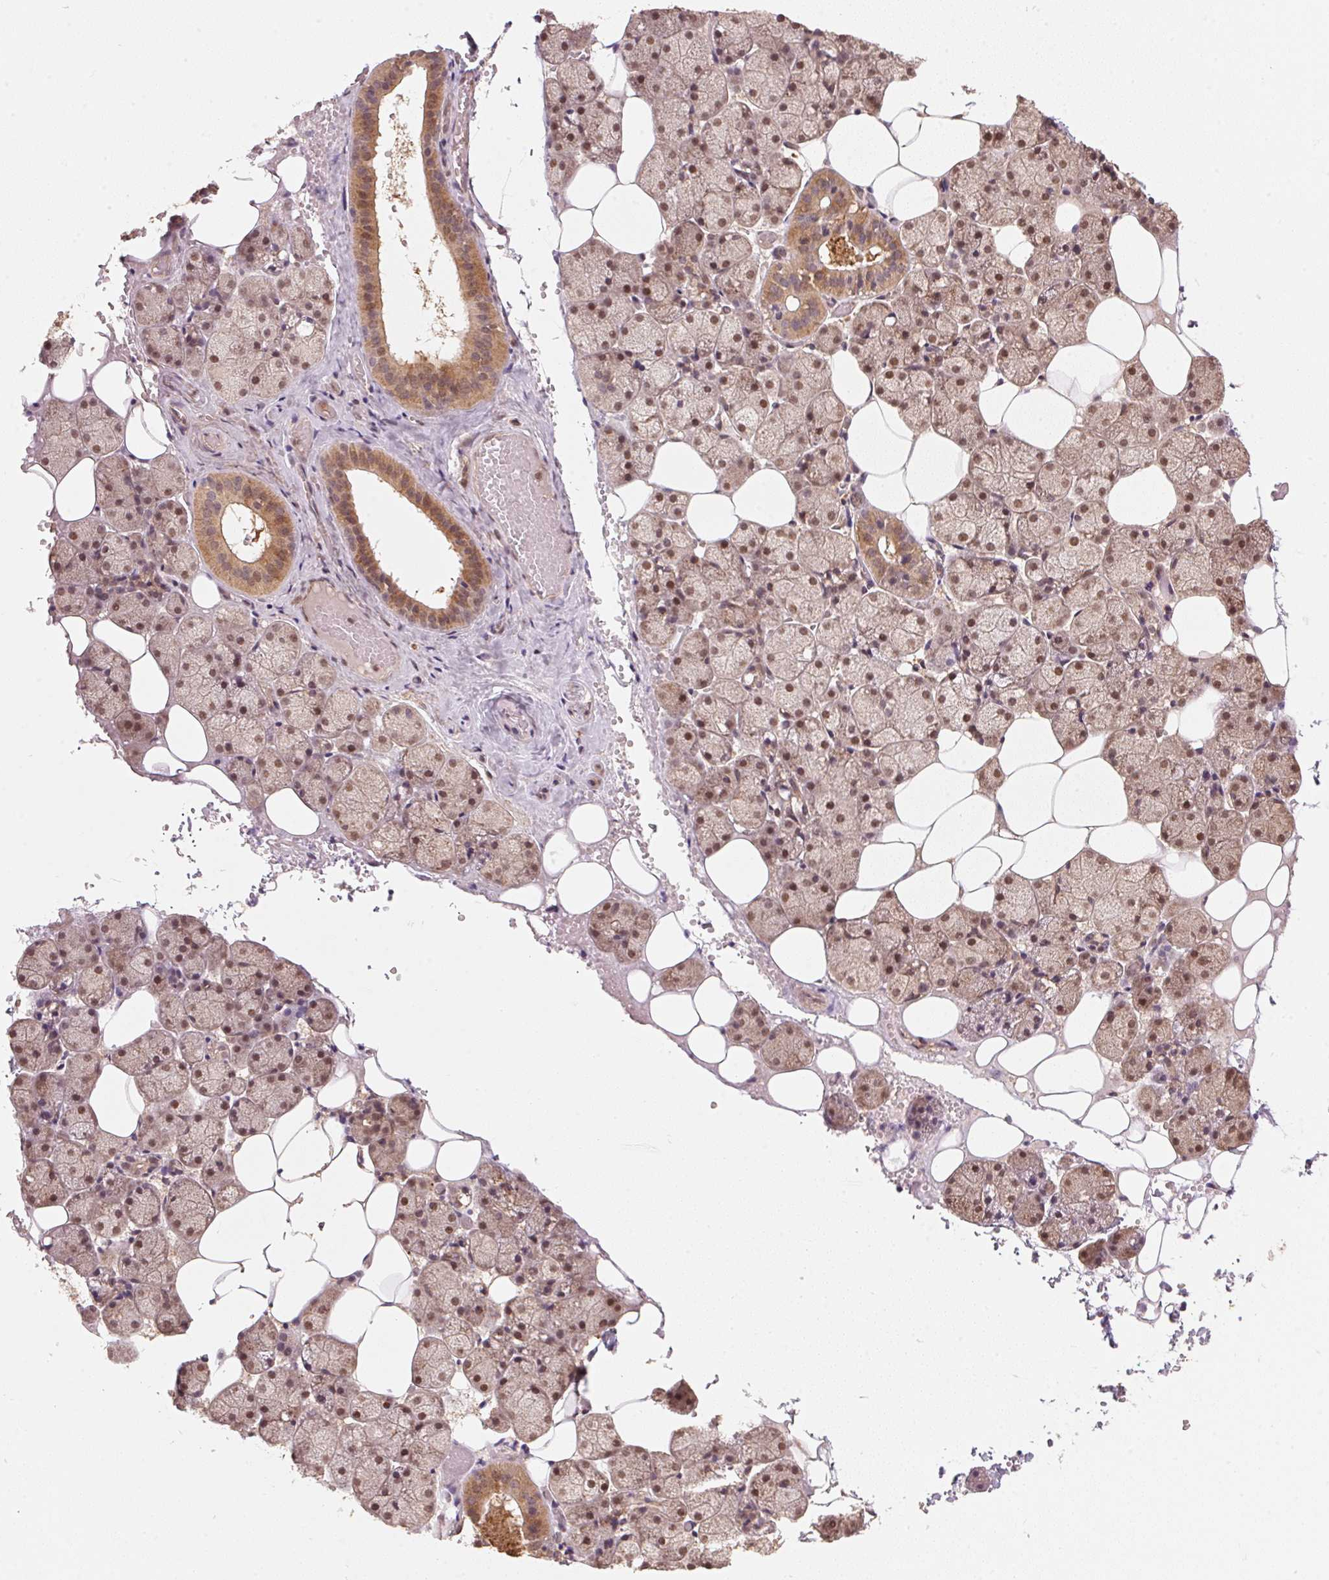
{"staining": {"intensity": "strong", "quantity": "25%-75%", "location": "cytoplasmic/membranous,nuclear"}, "tissue": "salivary gland", "cell_type": "Glandular cells", "image_type": "normal", "snomed": [{"axis": "morphology", "description": "Normal tissue, NOS"}, {"axis": "topography", "description": "Salivary gland"}], "caption": "Brown immunohistochemical staining in benign human salivary gland exhibits strong cytoplasmic/membranous,nuclear staining in about 25%-75% of glandular cells.", "gene": "C2orf73", "patient": {"sex": "male", "age": 38}}